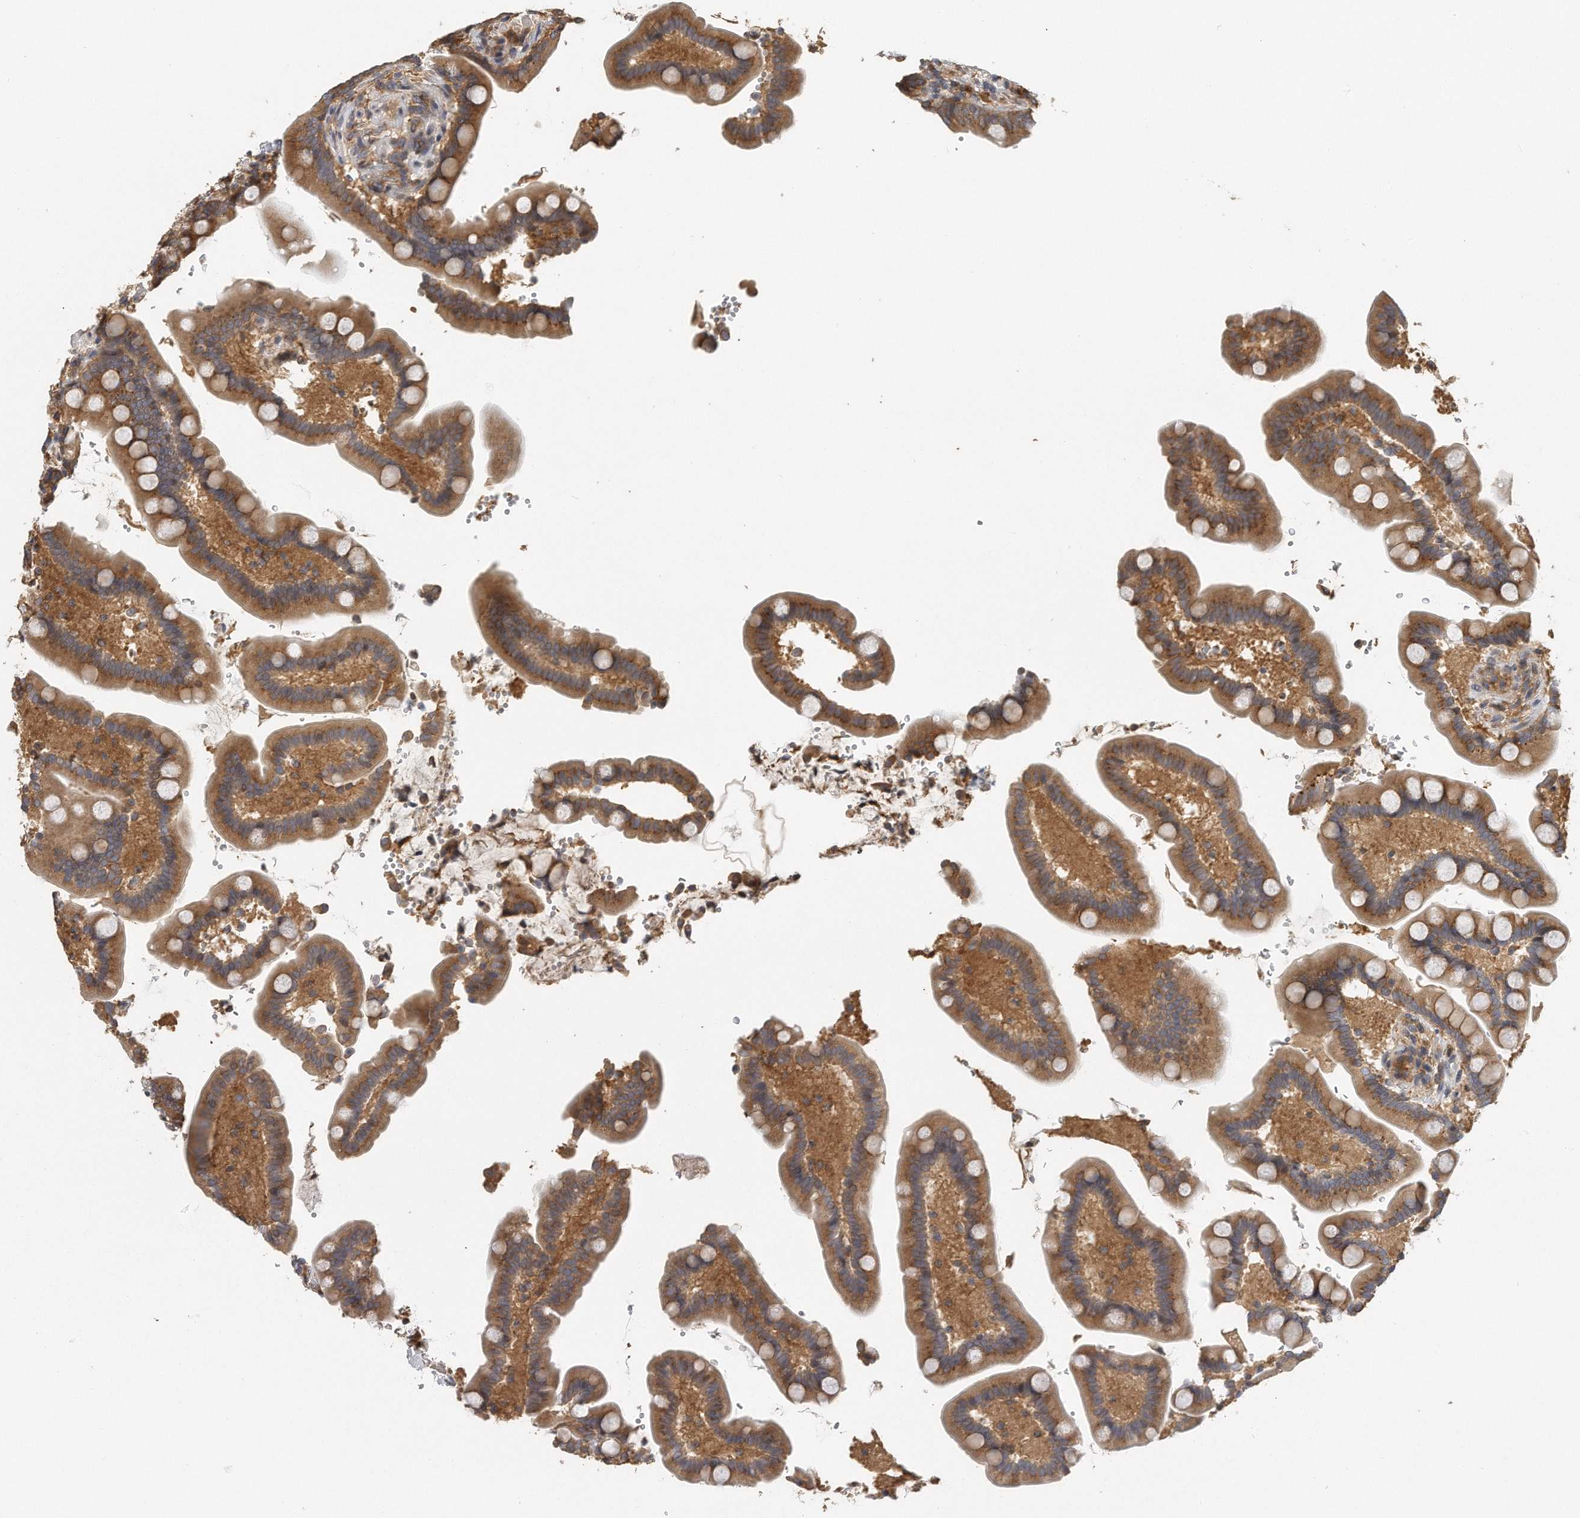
{"staining": {"intensity": "moderate", "quantity": ">75%", "location": "cytoplasmic/membranous"}, "tissue": "colon", "cell_type": "Endothelial cells", "image_type": "normal", "snomed": [{"axis": "morphology", "description": "Normal tissue, NOS"}, {"axis": "topography", "description": "Smooth muscle"}, {"axis": "topography", "description": "Colon"}], "caption": "Immunohistochemical staining of unremarkable human colon shows moderate cytoplasmic/membranous protein positivity in about >75% of endothelial cells.", "gene": "EIF3I", "patient": {"sex": "male", "age": 73}}